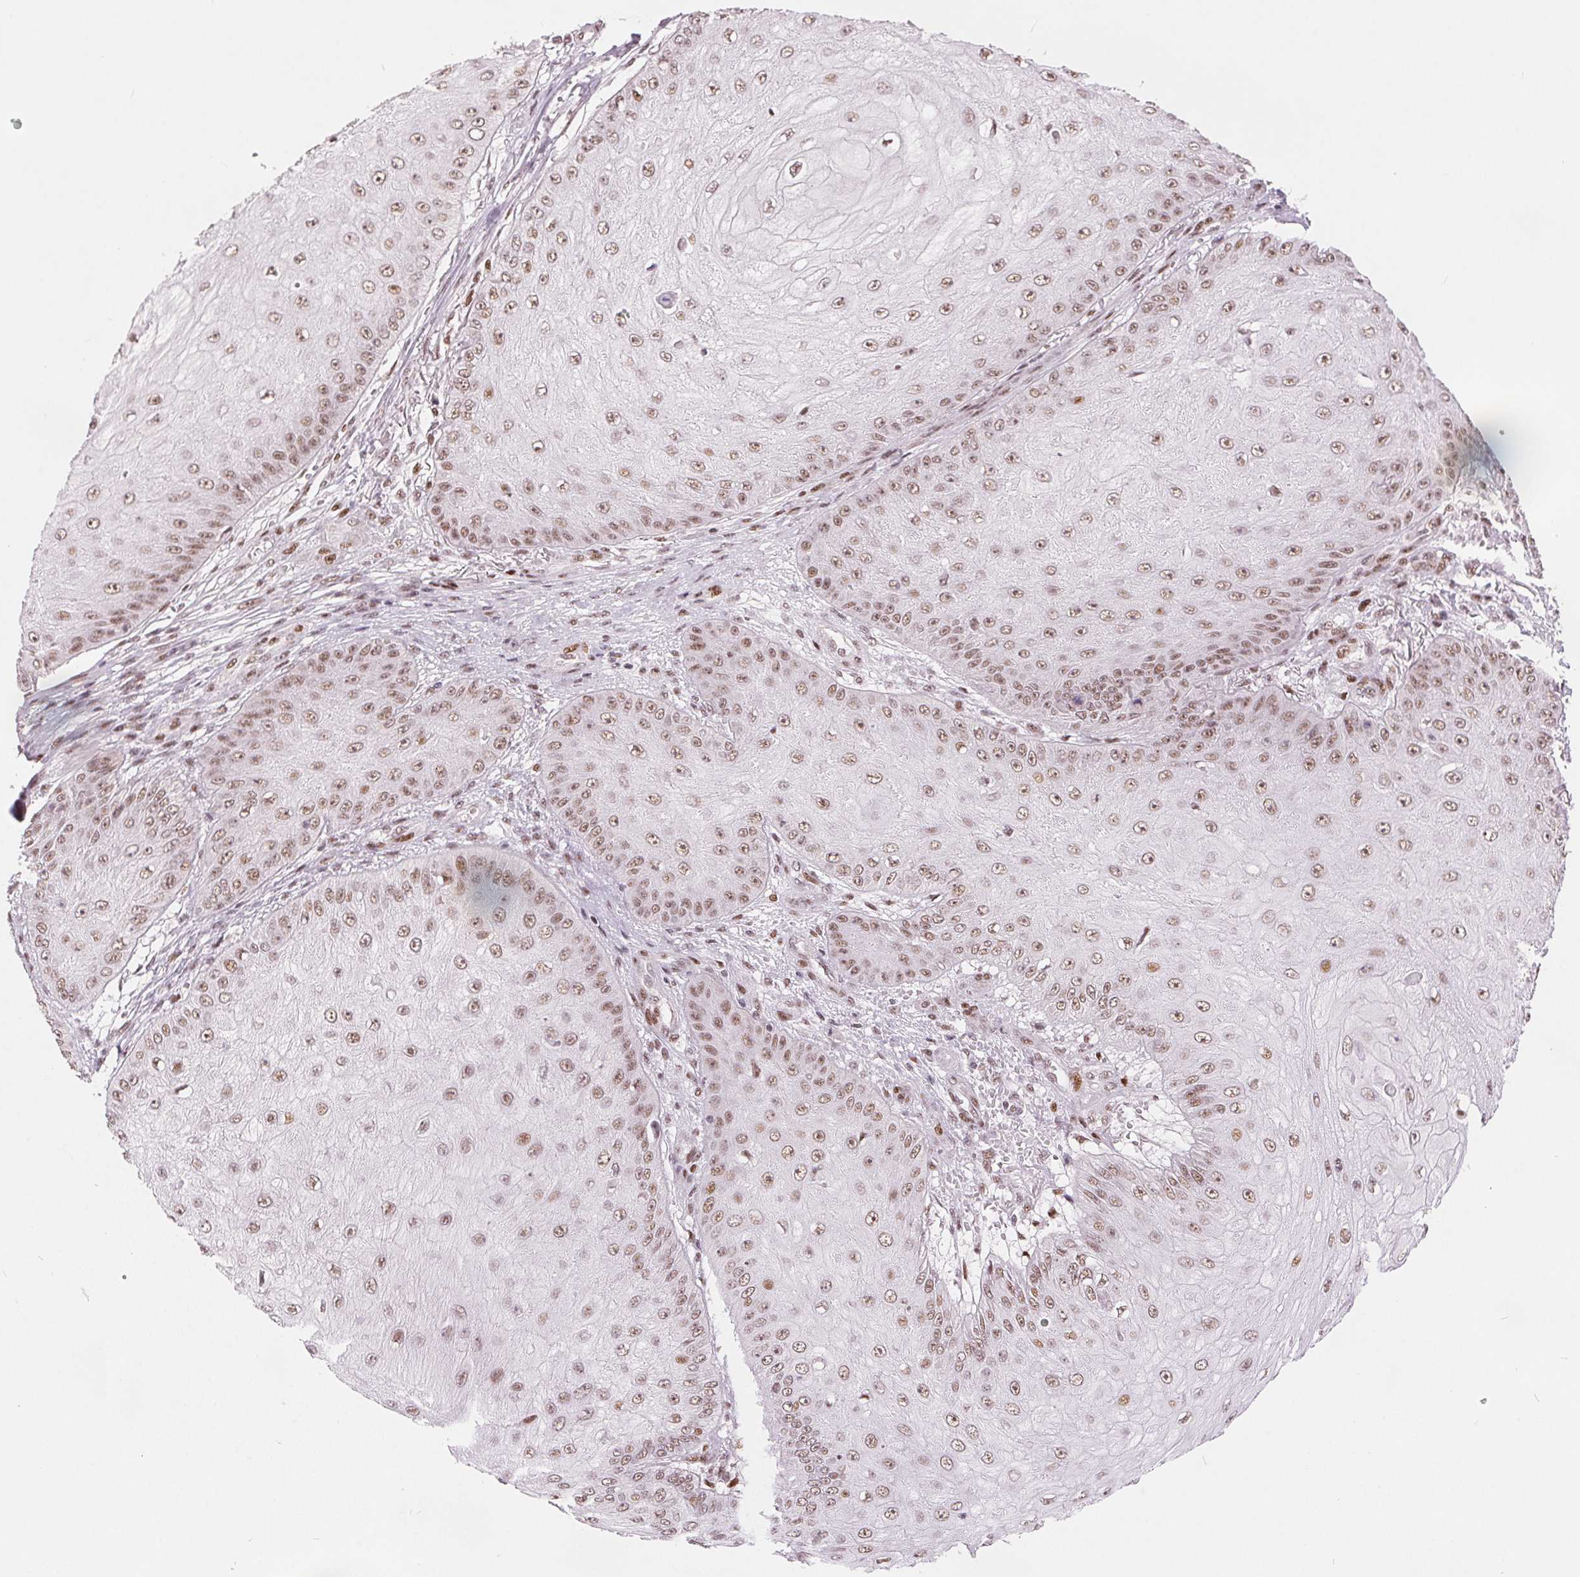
{"staining": {"intensity": "weak", "quantity": ">75%", "location": "nuclear"}, "tissue": "skin cancer", "cell_type": "Tumor cells", "image_type": "cancer", "snomed": [{"axis": "morphology", "description": "Squamous cell carcinoma, NOS"}, {"axis": "topography", "description": "Skin"}], "caption": "Immunohistochemistry photomicrograph of human skin cancer stained for a protein (brown), which shows low levels of weak nuclear positivity in about >75% of tumor cells.", "gene": "ZNF703", "patient": {"sex": "male", "age": 70}}